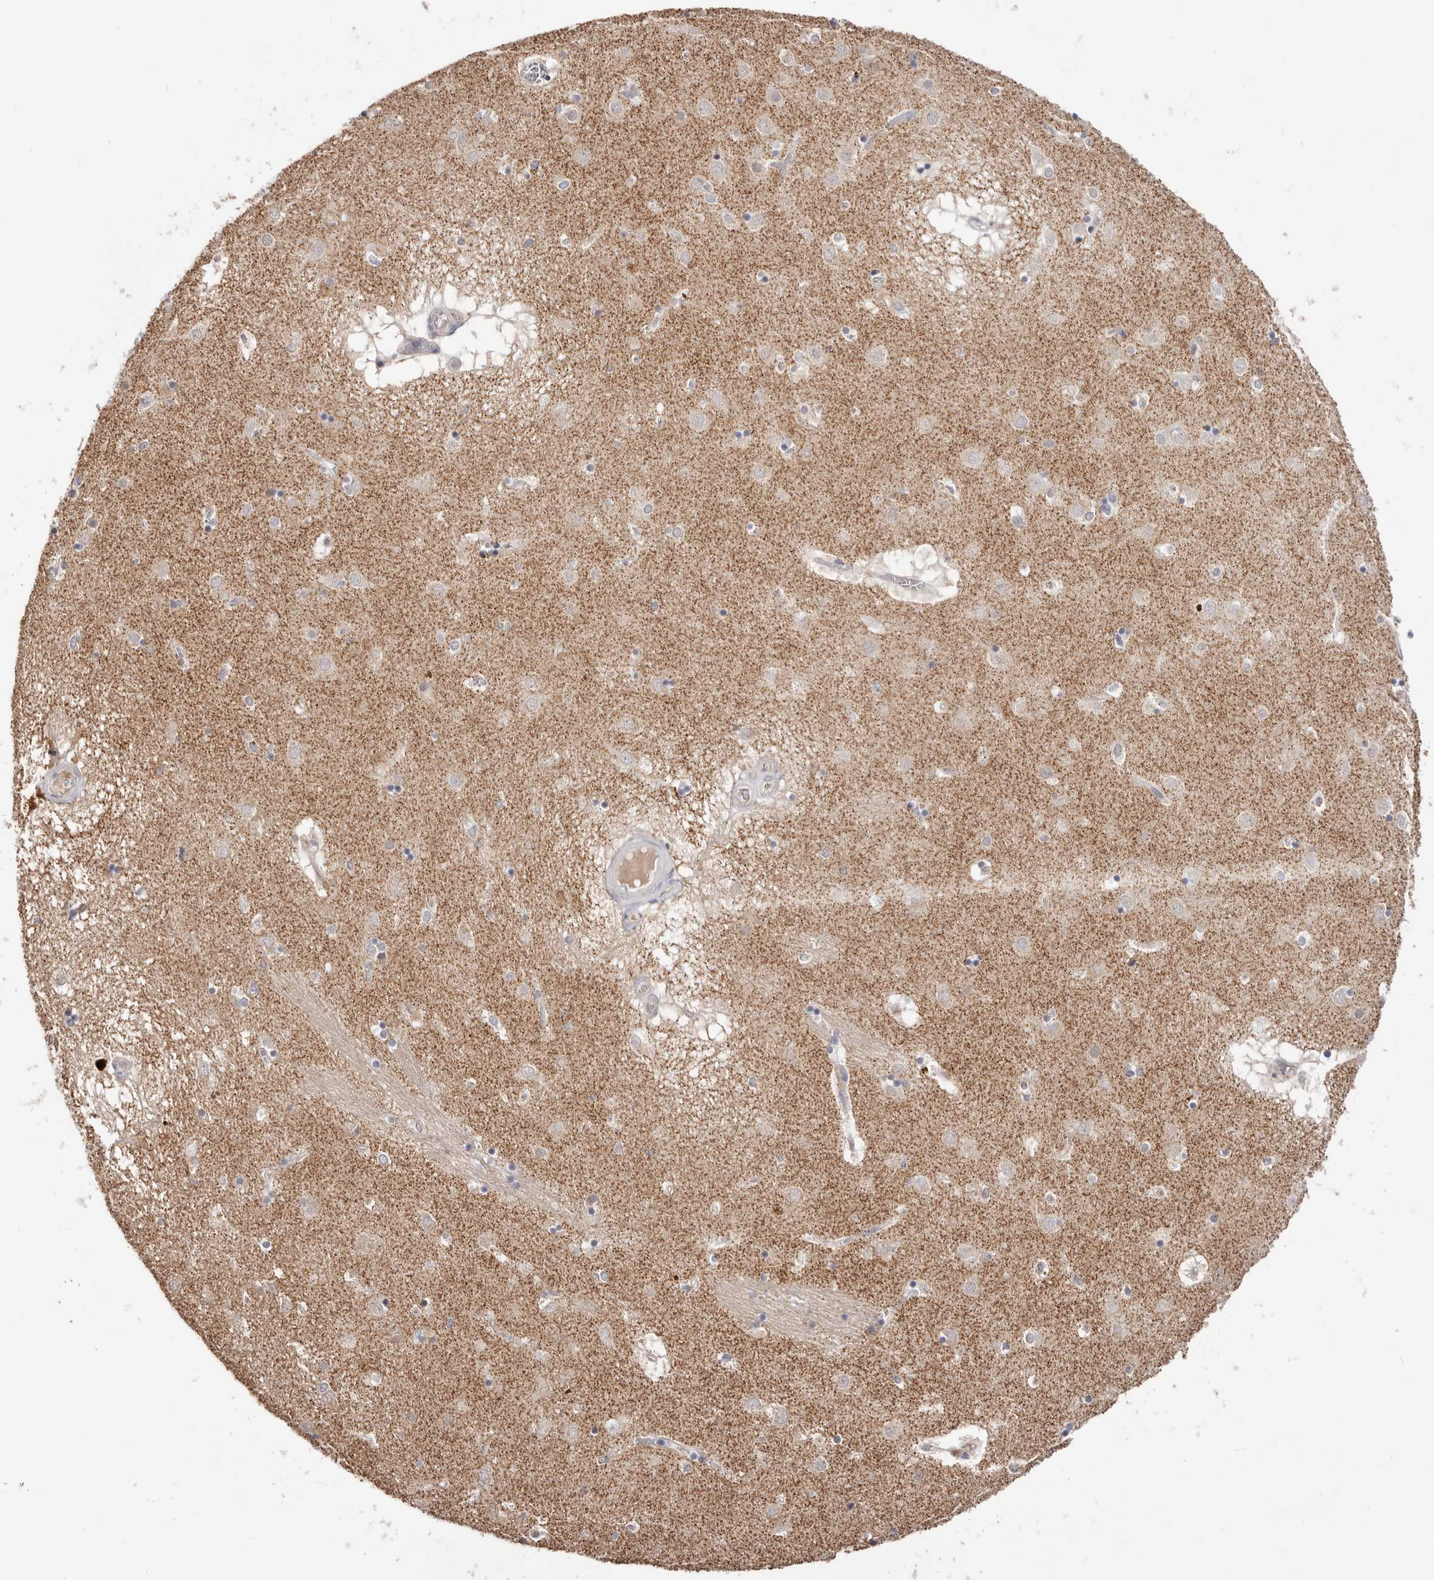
{"staining": {"intensity": "negative", "quantity": "none", "location": "none"}, "tissue": "caudate", "cell_type": "Glial cells", "image_type": "normal", "snomed": [{"axis": "morphology", "description": "Normal tissue, NOS"}, {"axis": "topography", "description": "Lateral ventricle wall"}], "caption": "An immunohistochemistry (IHC) histopathology image of benign caudate is shown. There is no staining in glial cells of caudate. The staining is performed using DAB brown chromogen with nuclei counter-stained in using hematoxylin.", "gene": "DOP1A", "patient": {"sex": "male", "age": 70}}